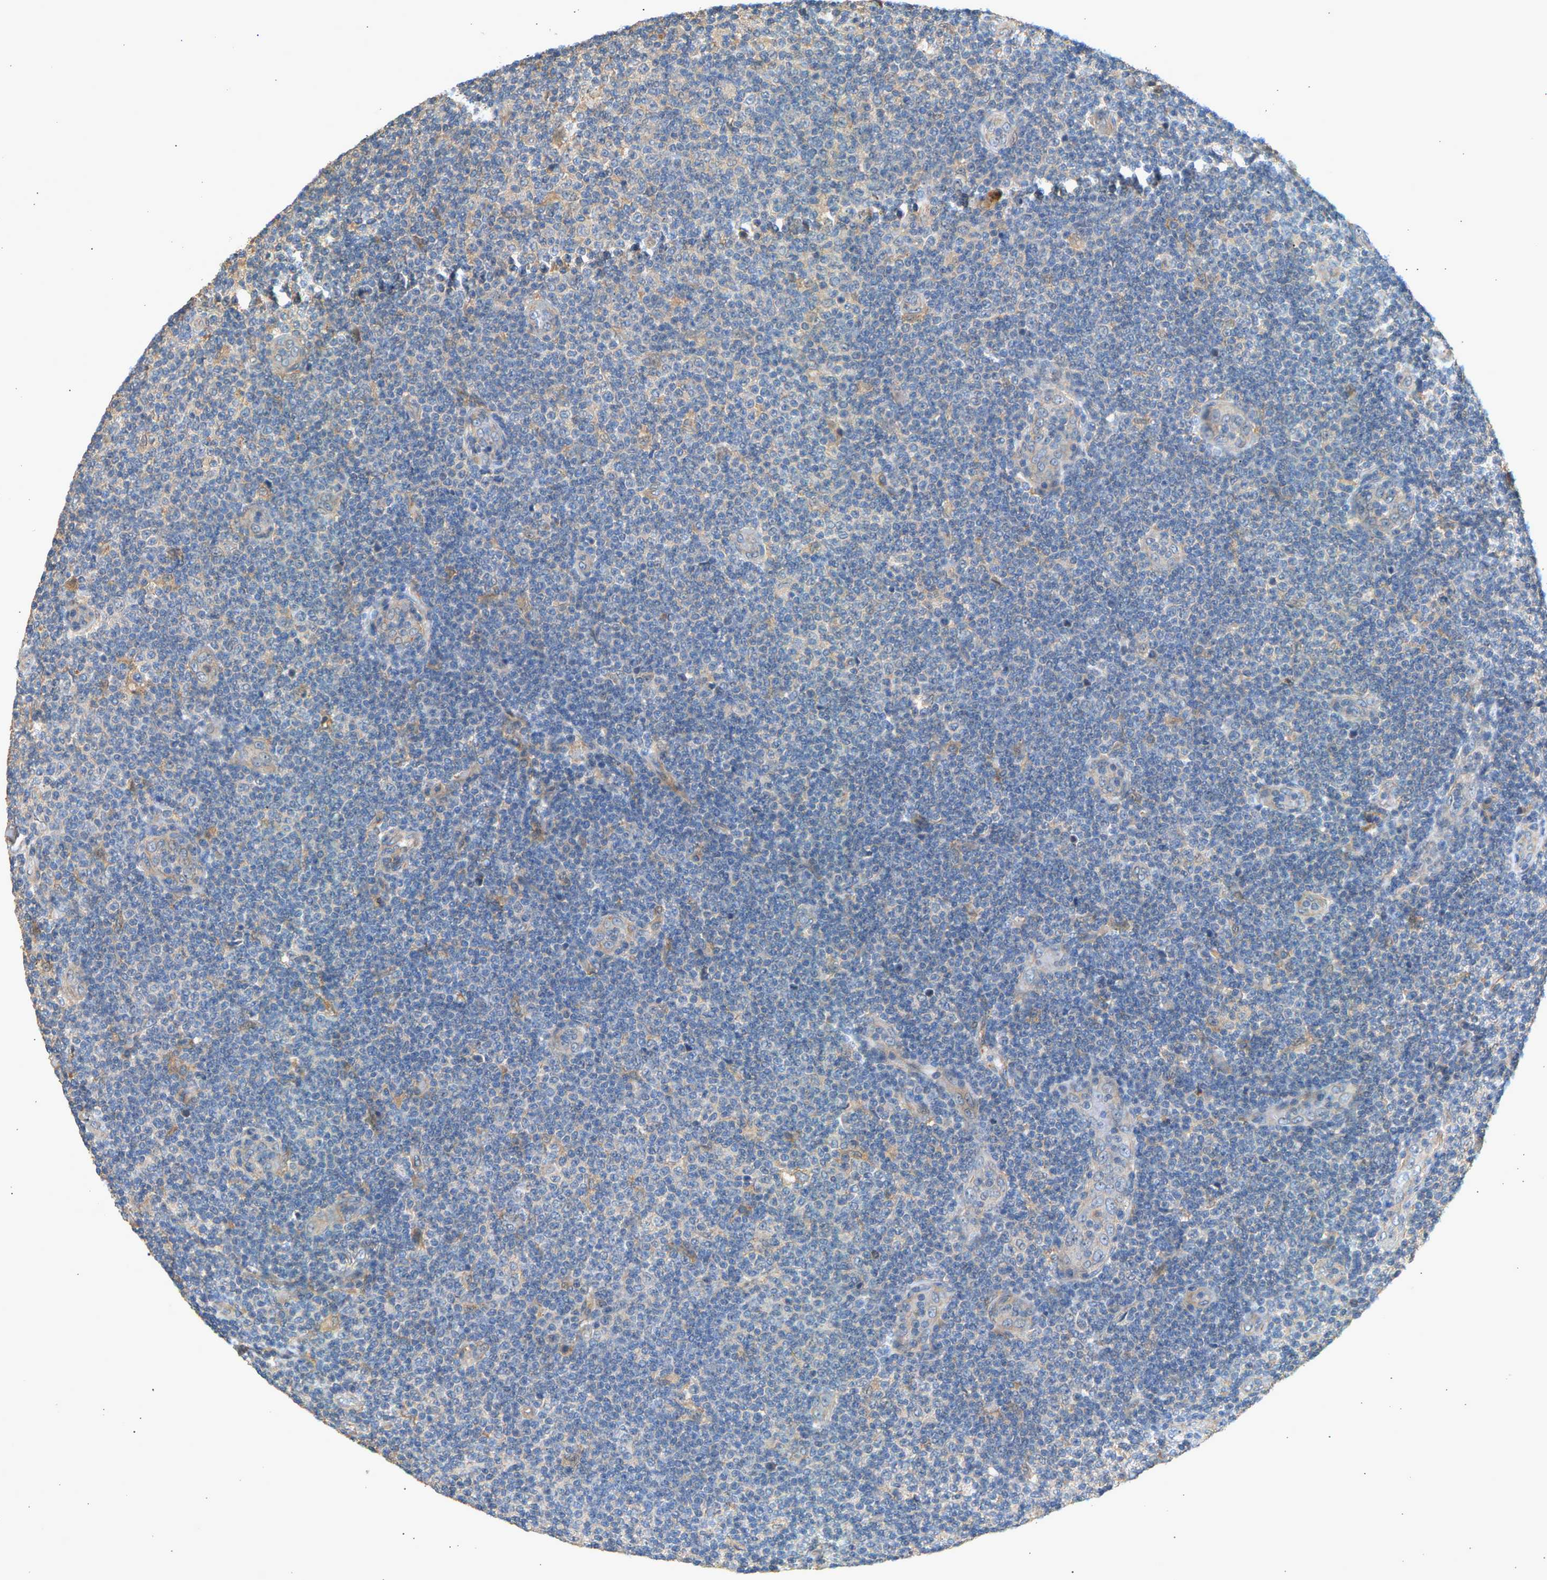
{"staining": {"intensity": "negative", "quantity": "none", "location": "none"}, "tissue": "lymphoma", "cell_type": "Tumor cells", "image_type": "cancer", "snomed": [{"axis": "morphology", "description": "Malignant lymphoma, non-Hodgkin's type, Low grade"}, {"axis": "topography", "description": "Lymph node"}], "caption": "Human malignant lymphoma, non-Hodgkin's type (low-grade) stained for a protein using IHC demonstrates no staining in tumor cells.", "gene": "RGL1", "patient": {"sex": "male", "age": 83}}